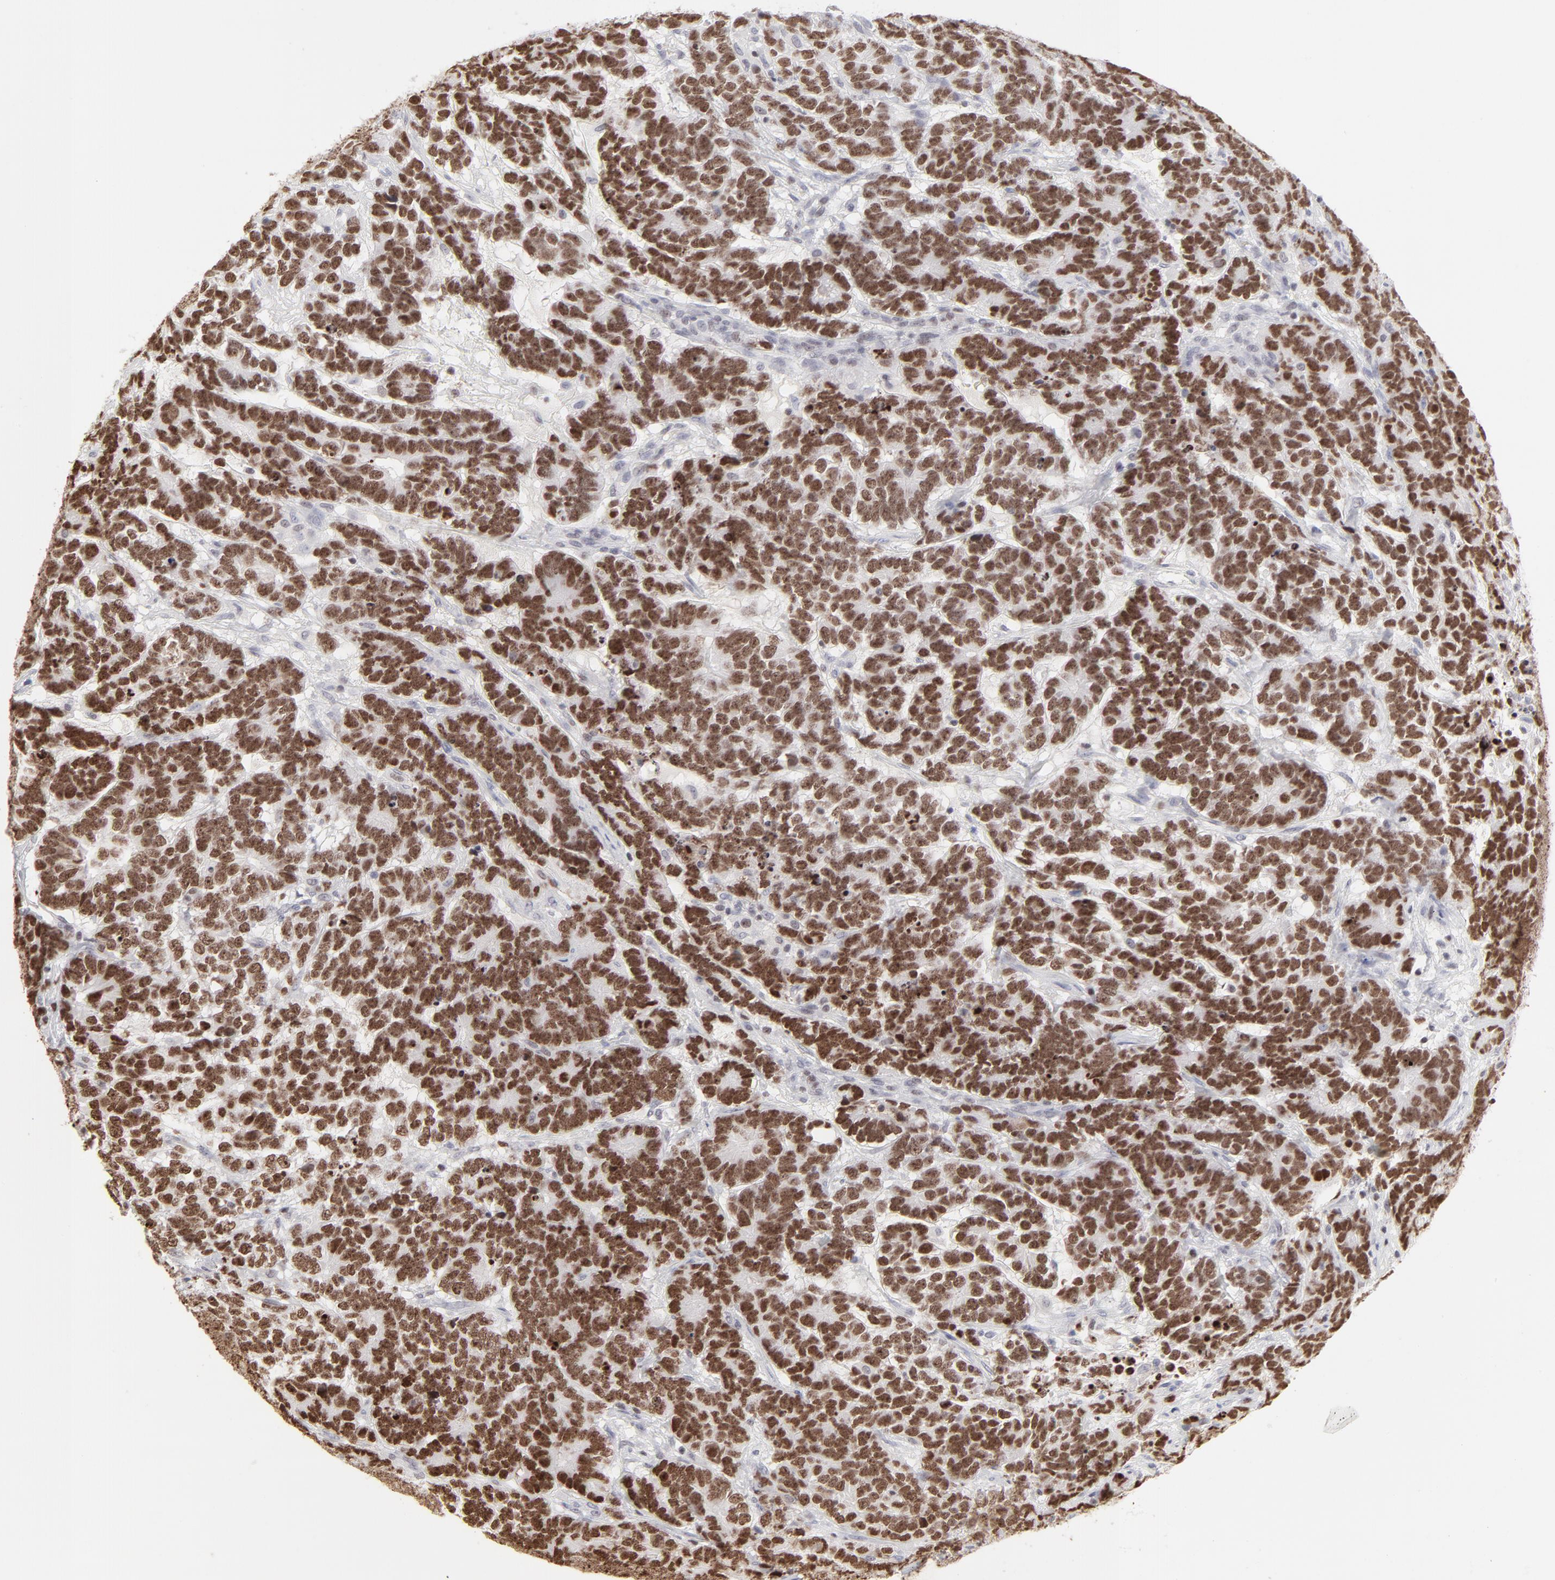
{"staining": {"intensity": "strong", "quantity": ">75%", "location": "nuclear"}, "tissue": "testis cancer", "cell_type": "Tumor cells", "image_type": "cancer", "snomed": [{"axis": "morphology", "description": "Carcinoma, Embryonal, NOS"}, {"axis": "topography", "description": "Testis"}], "caption": "Testis embryonal carcinoma stained with a brown dye demonstrates strong nuclear positive positivity in approximately >75% of tumor cells.", "gene": "PARP1", "patient": {"sex": "male", "age": 26}}